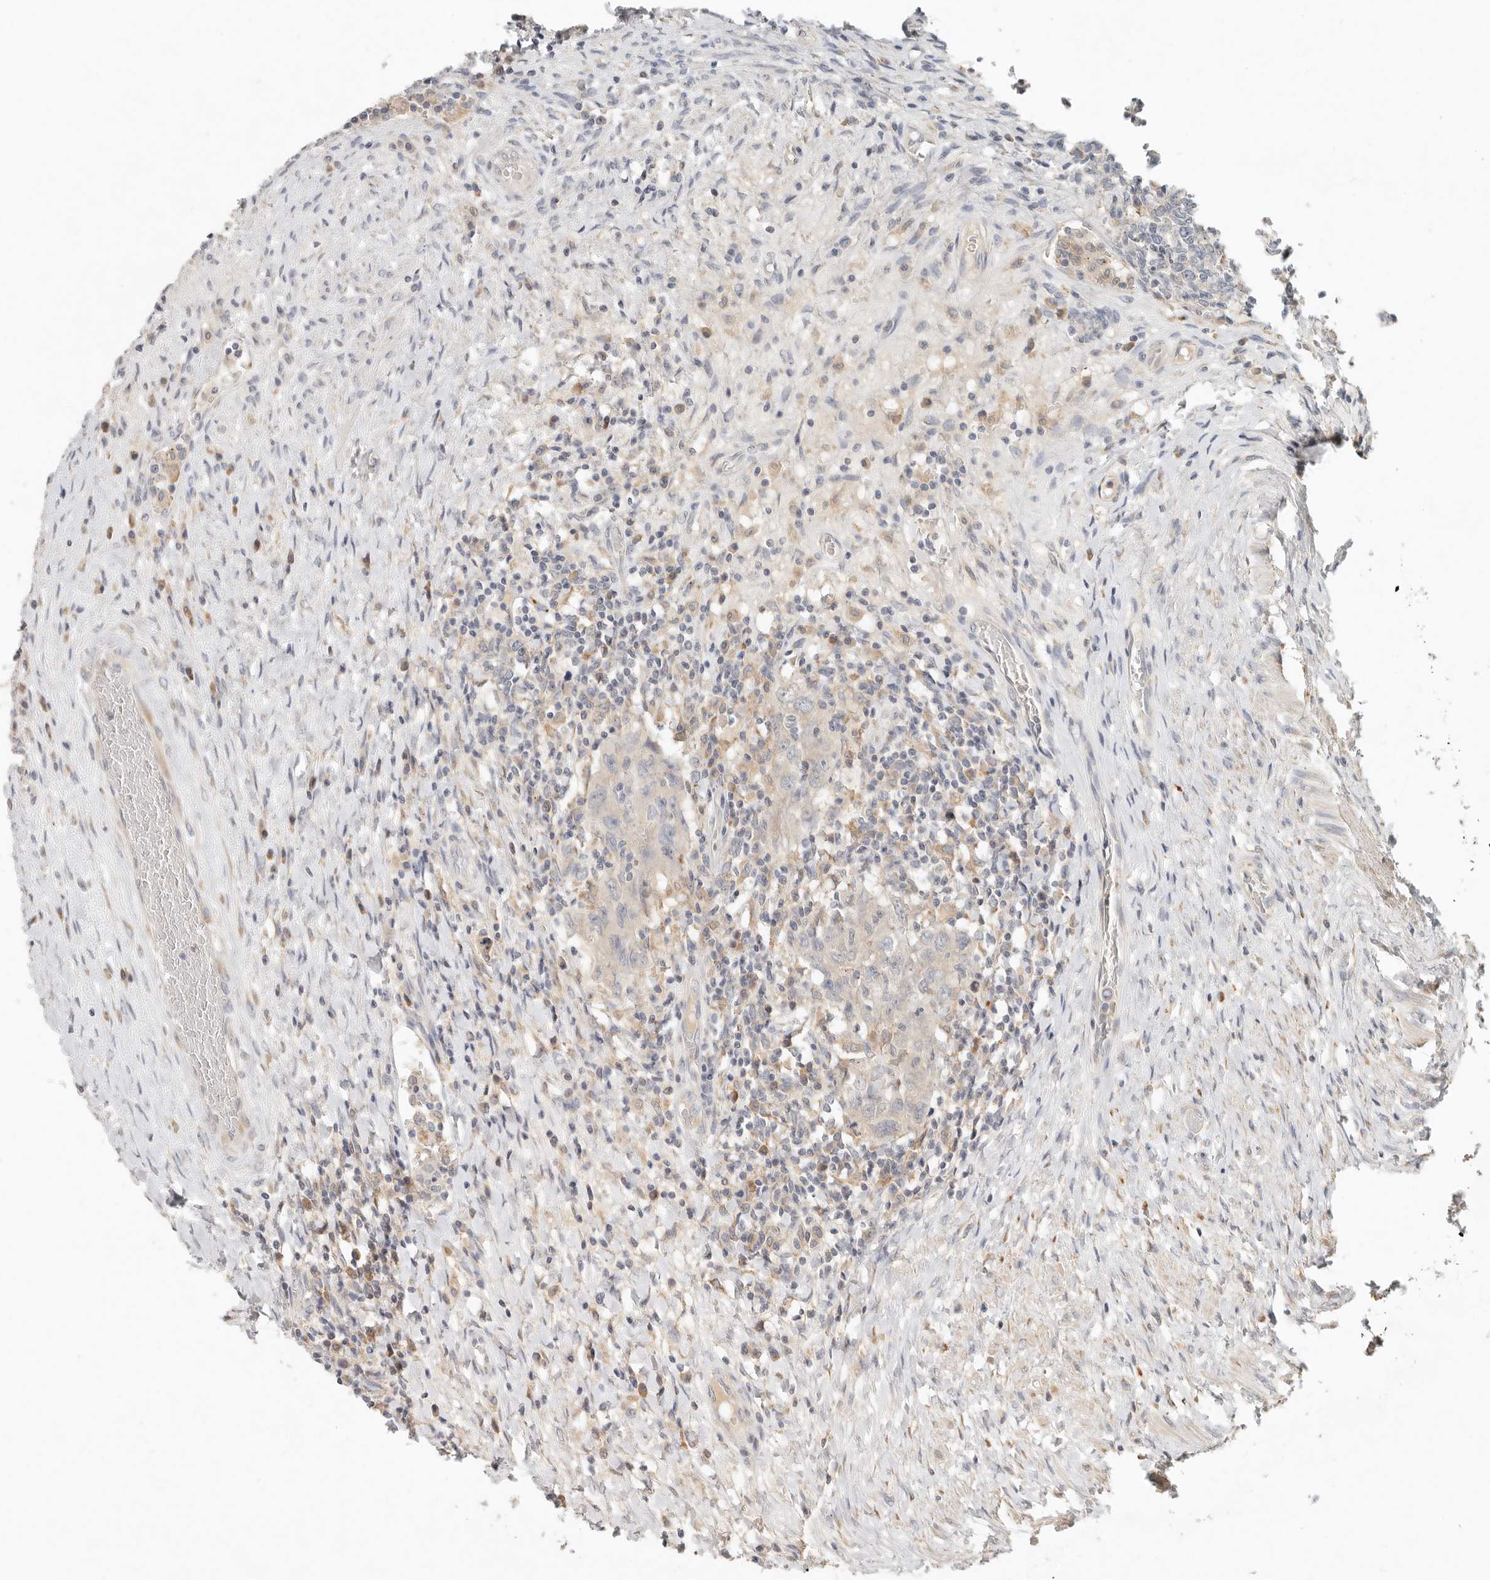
{"staining": {"intensity": "negative", "quantity": "none", "location": "none"}, "tissue": "testis cancer", "cell_type": "Tumor cells", "image_type": "cancer", "snomed": [{"axis": "morphology", "description": "Carcinoma, Embryonal, NOS"}, {"axis": "topography", "description": "Testis"}], "caption": "Tumor cells show no significant protein expression in testis cancer (embryonal carcinoma).", "gene": "ARHGEF10L", "patient": {"sex": "male", "age": 26}}